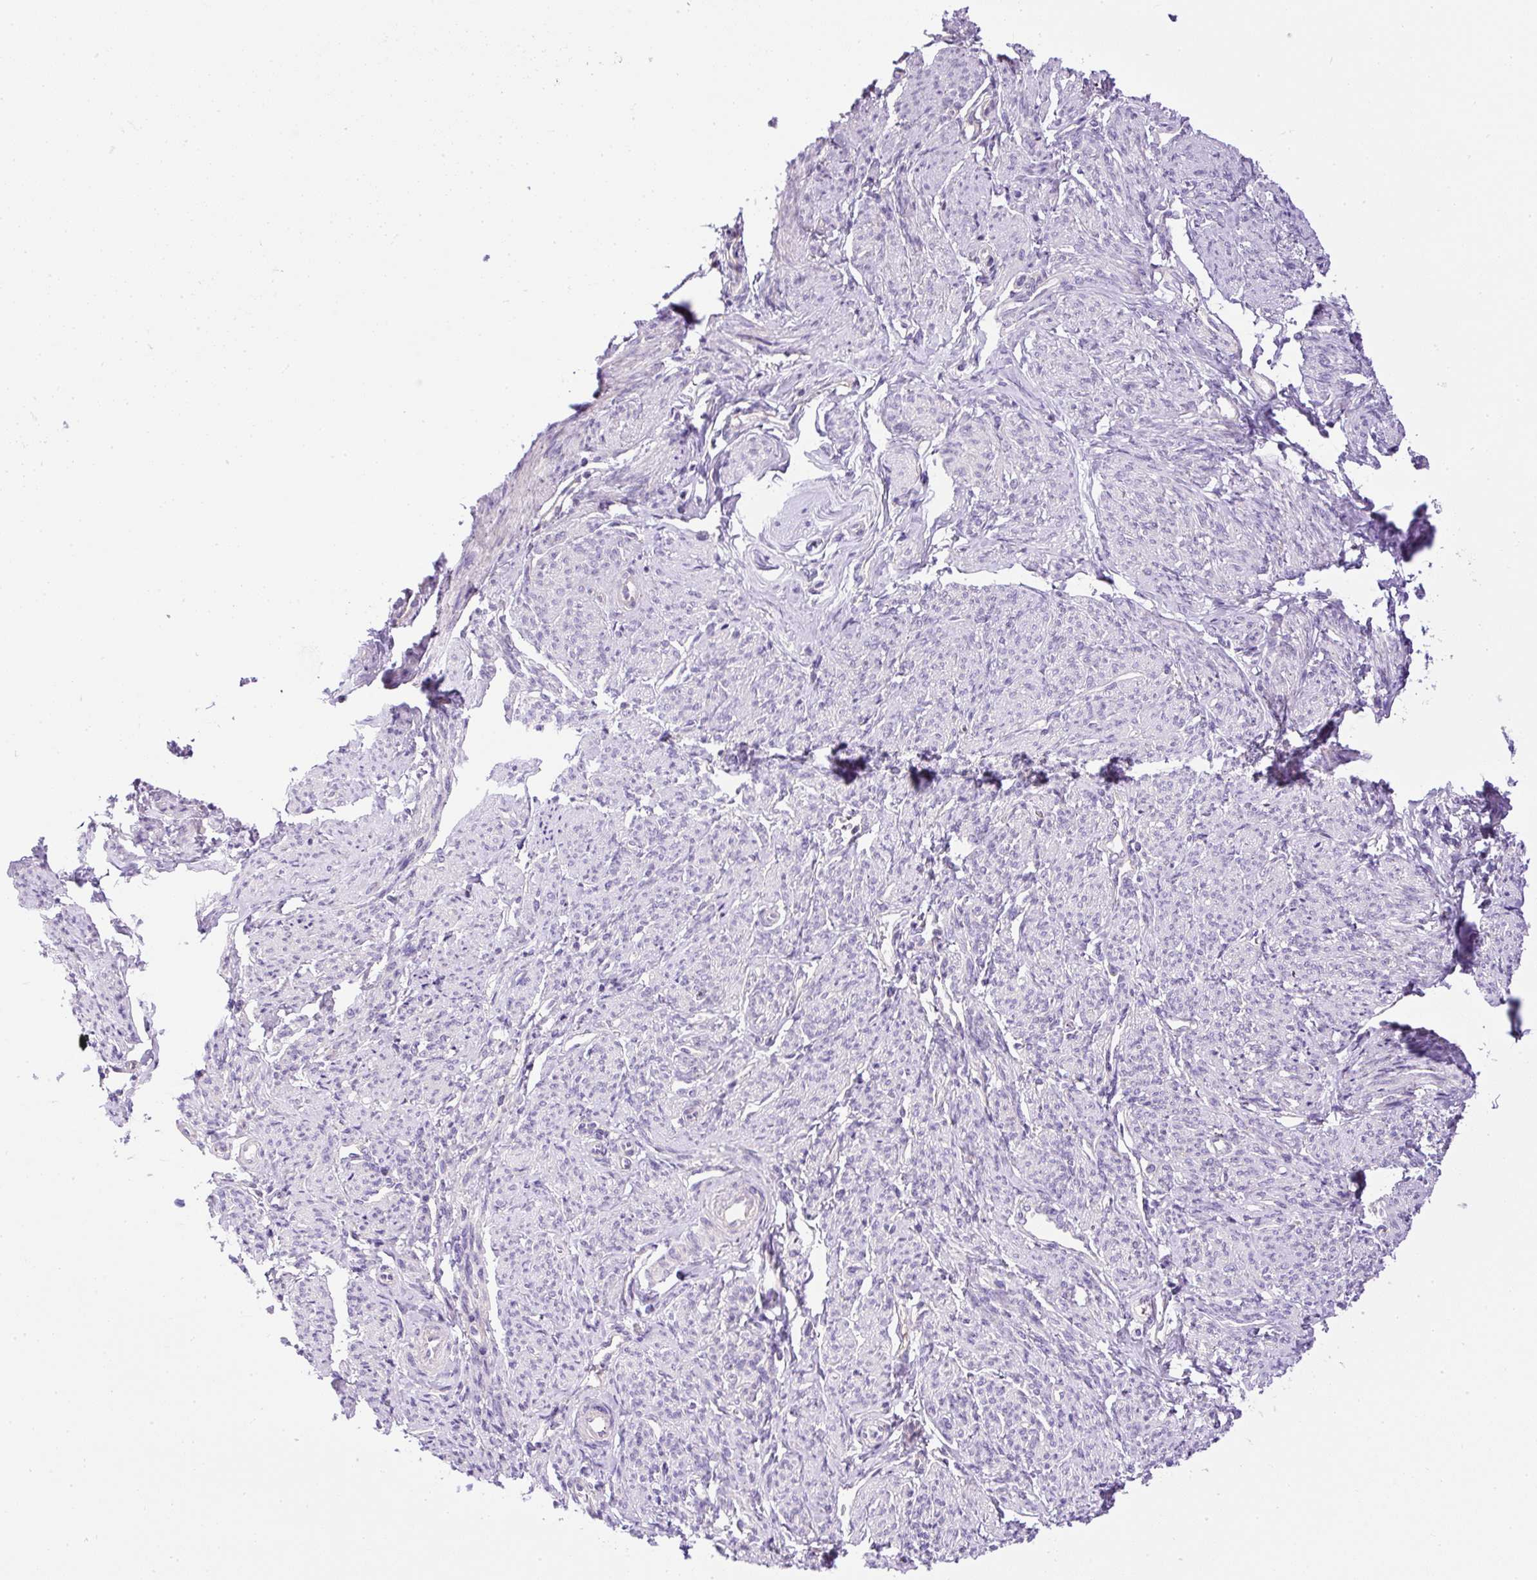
{"staining": {"intensity": "negative", "quantity": "none", "location": "none"}, "tissue": "smooth muscle", "cell_type": "Smooth muscle cells", "image_type": "normal", "snomed": [{"axis": "morphology", "description": "Normal tissue, NOS"}, {"axis": "topography", "description": "Smooth muscle"}], "caption": "Immunohistochemistry photomicrograph of normal smooth muscle stained for a protein (brown), which demonstrates no staining in smooth muscle cells.", "gene": "CFAP47", "patient": {"sex": "female", "age": 65}}